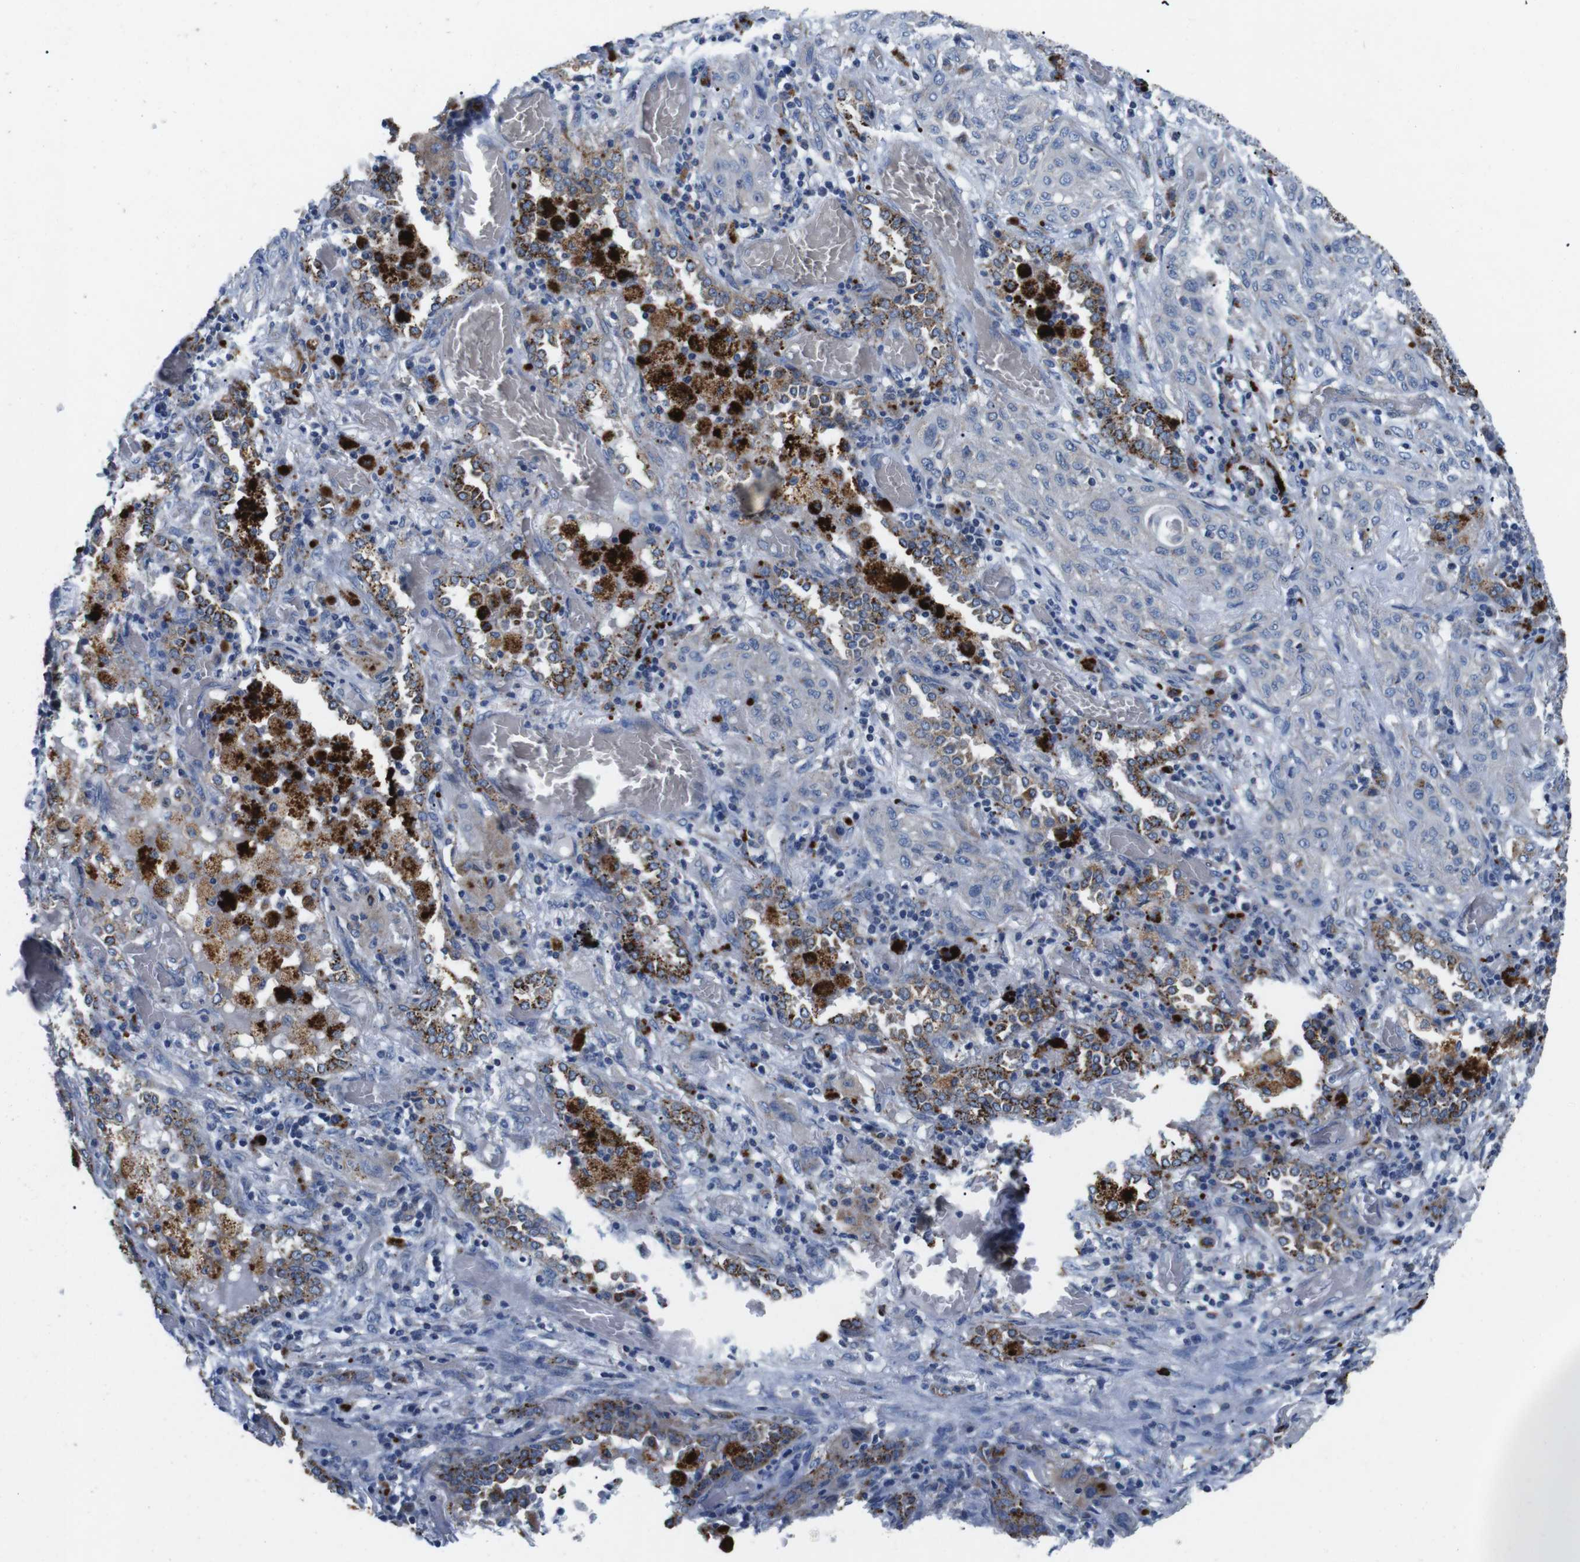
{"staining": {"intensity": "moderate", "quantity": "25%-75%", "location": "cytoplasmic/membranous"}, "tissue": "lung cancer", "cell_type": "Tumor cells", "image_type": "cancer", "snomed": [{"axis": "morphology", "description": "Squamous cell carcinoma, NOS"}, {"axis": "topography", "description": "Lung"}], "caption": "Immunohistochemistry (IHC) photomicrograph of neoplastic tissue: lung squamous cell carcinoma stained using immunohistochemistry (IHC) shows medium levels of moderate protein expression localized specifically in the cytoplasmic/membranous of tumor cells, appearing as a cytoplasmic/membranous brown color.", "gene": "F2RL1", "patient": {"sex": "female", "age": 47}}